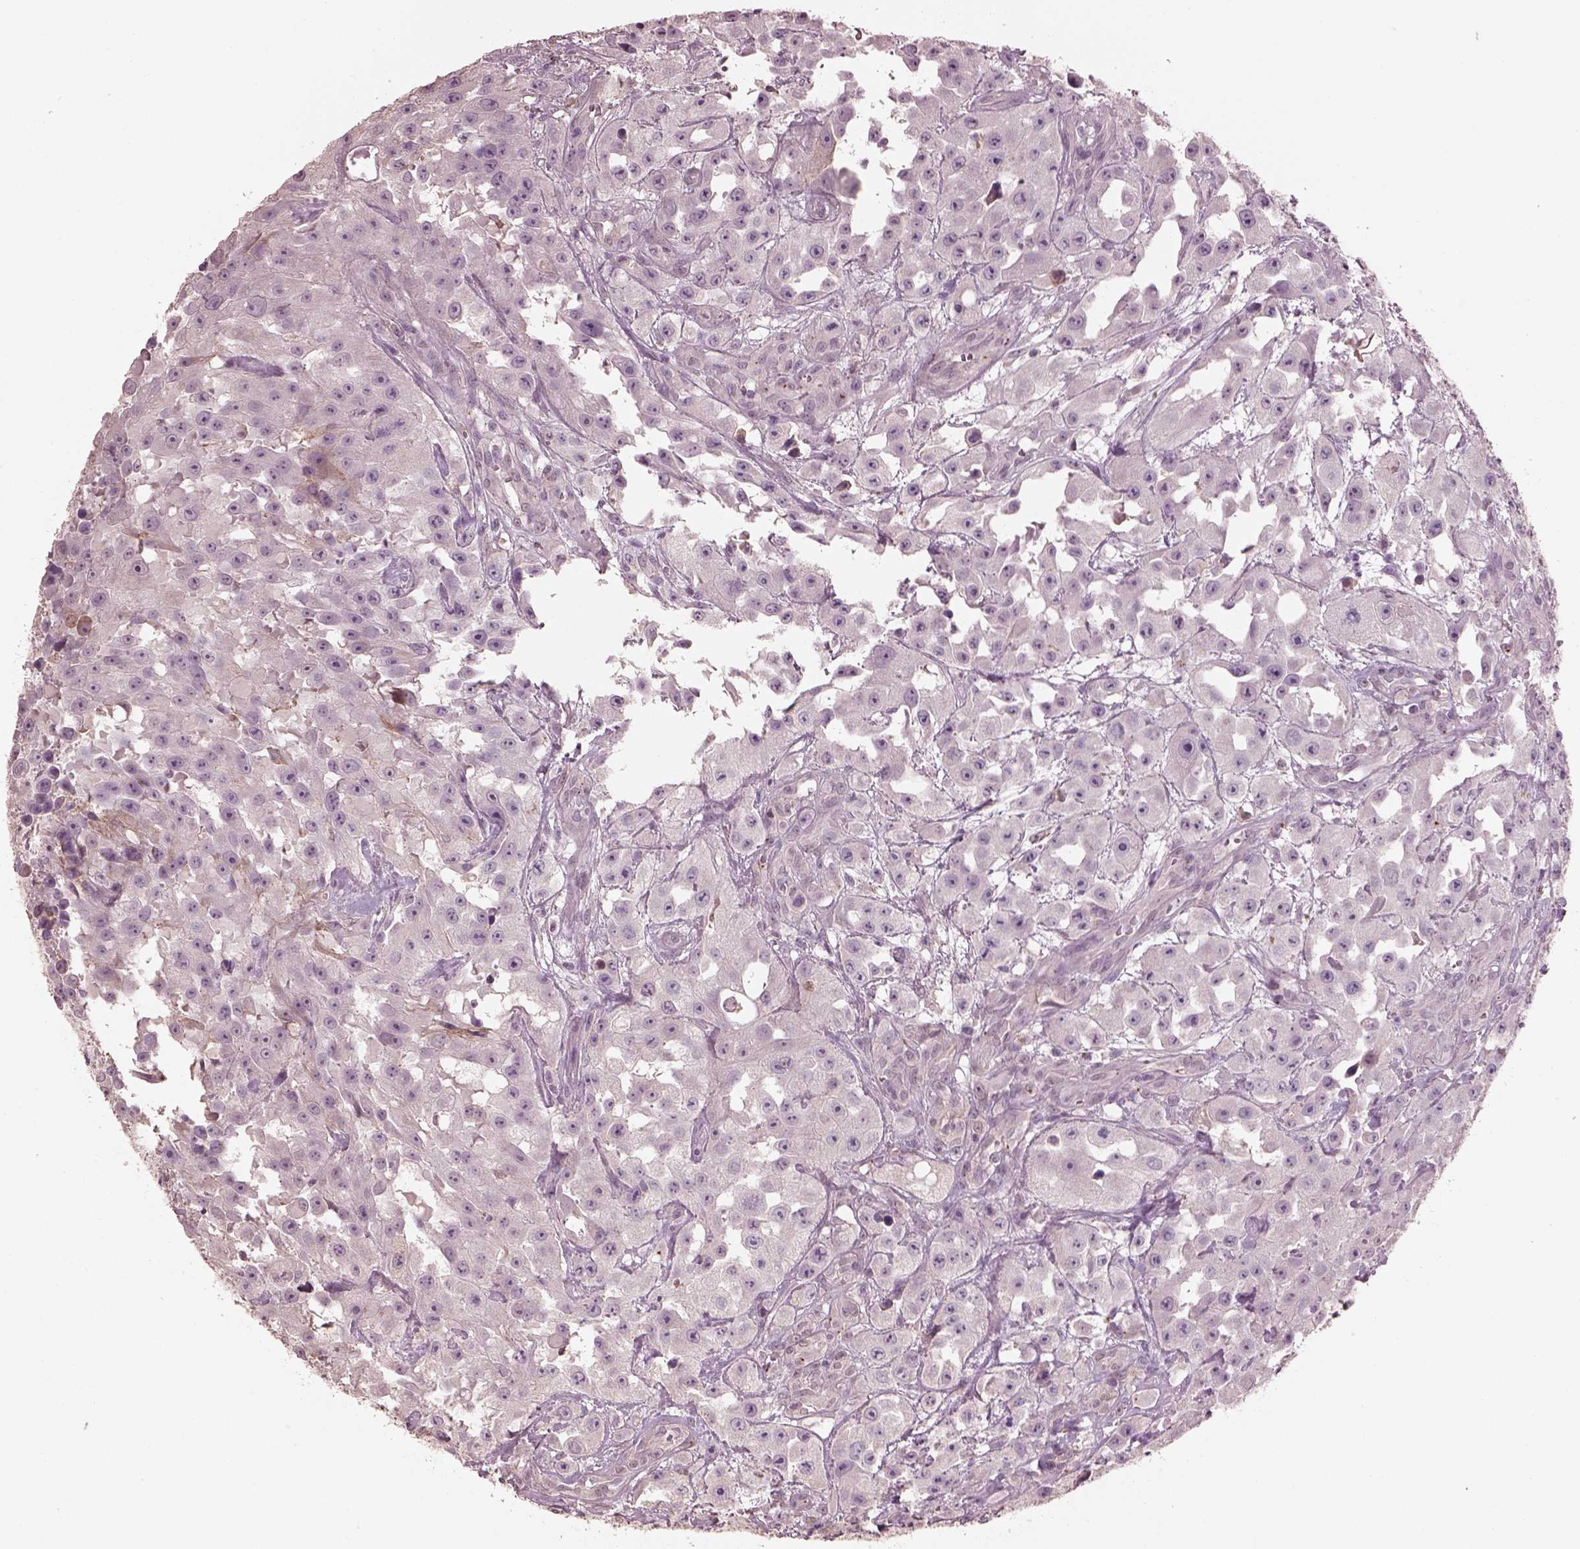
{"staining": {"intensity": "negative", "quantity": "none", "location": "none"}, "tissue": "urothelial cancer", "cell_type": "Tumor cells", "image_type": "cancer", "snomed": [{"axis": "morphology", "description": "Urothelial carcinoma, High grade"}, {"axis": "topography", "description": "Urinary bladder"}], "caption": "DAB (3,3'-diaminobenzidine) immunohistochemical staining of human urothelial cancer displays no significant staining in tumor cells.", "gene": "SRI", "patient": {"sex": "male", "age": 79}}